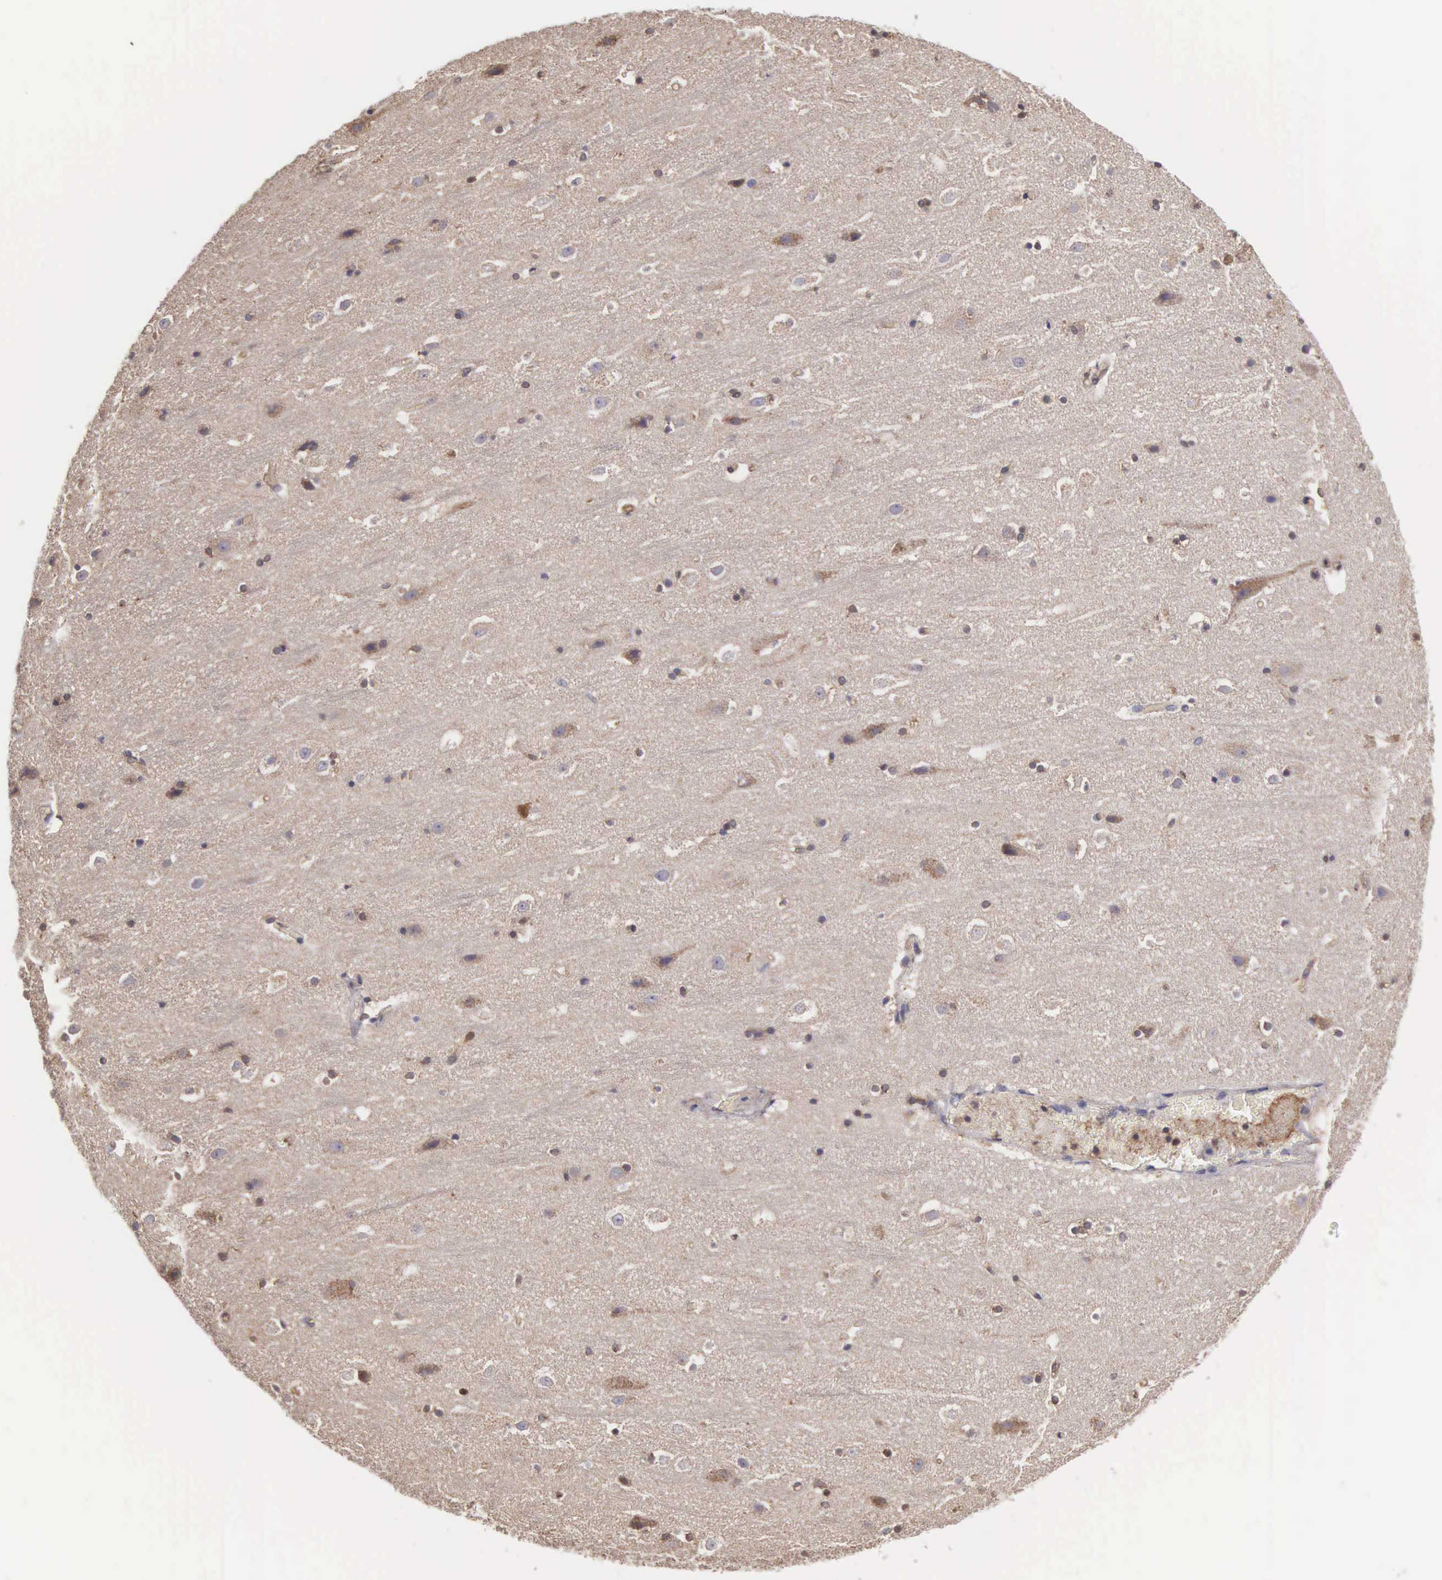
{"staining": {"intensity": "weak", "quantity": "25%-75%", "location": "cytoplasmic/membranous"}, "tissue": "cerebral cortex", "cell_type": "Endothelial cells", "image_type": "normal", "snomed": [{"axis": "morphology", "description": "Normal tissue, NOS"}, {"axis": "topography", "description": "Cerebral cortex"}], "caption": "Weak cytoplasmic/membranous expression for a protein is seen in about 25%-75% of endothelial cells of unremarkable cerebral cortex using IHC.", "gene": "DHRS1", "patient": {"sex": "male", "age": 45}}